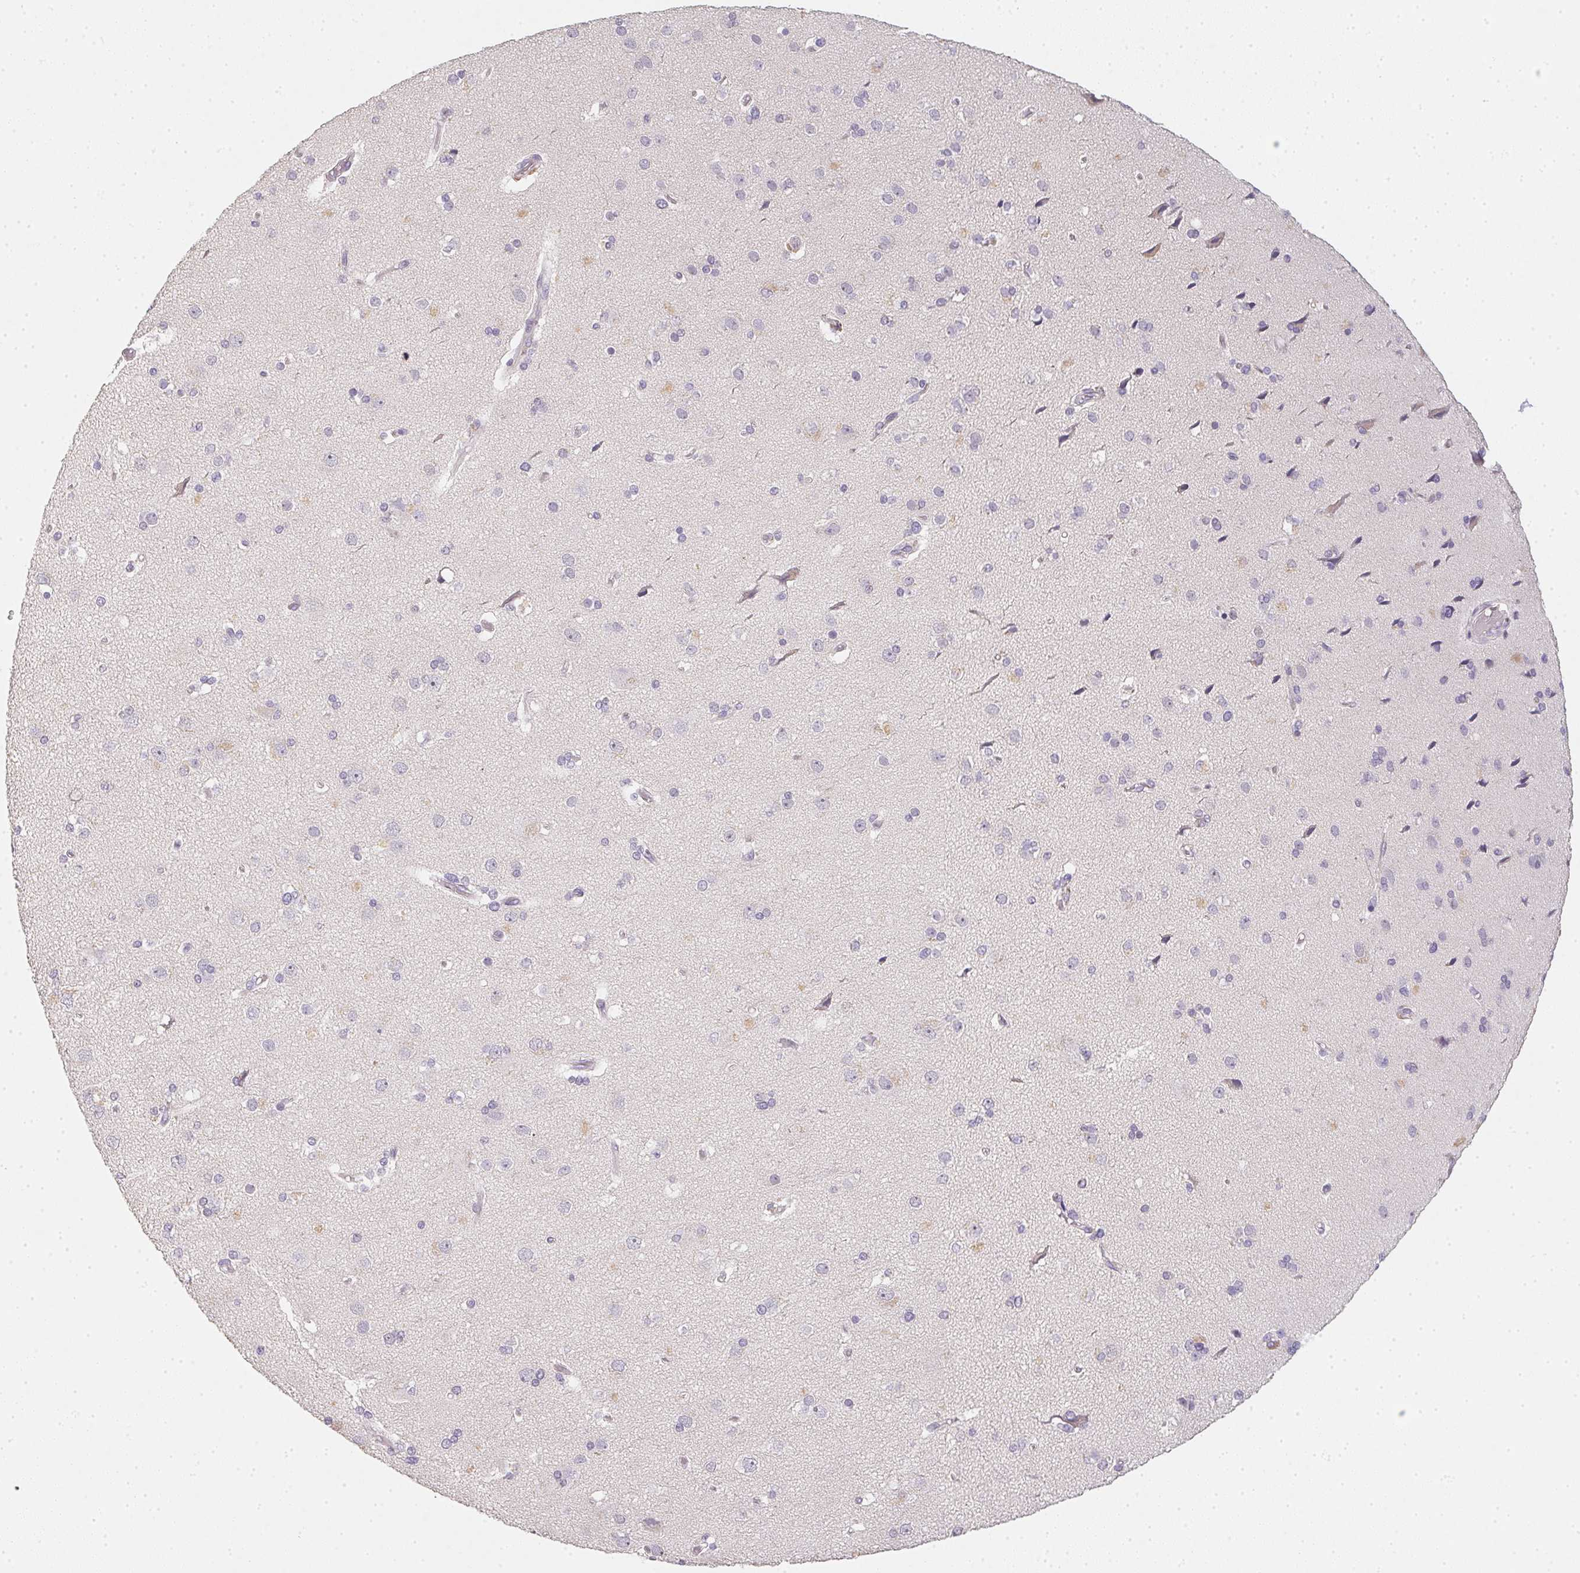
{"staining": {"intensity": "negative", "quantity": "none", "location": "none"}, "tissue": "cerebral cortex", "cell_type": "Endothelial cells", "image_type": "normal", "snomed": [{"axis": "morphology", "description": "Normal tissue, NOS"}, {"axis": "morphology", "description": "Glioma, malignant, High grade"}, {"axis": "topography", "description": "Cerebral cortex"}], "caption": "DAB immunohistochemical staining of normal human cerebral cortex reveals no significant positivity in endothelial cells.", "gene": "ZBBX", "patient": {"sex": "male", "age": 71}}